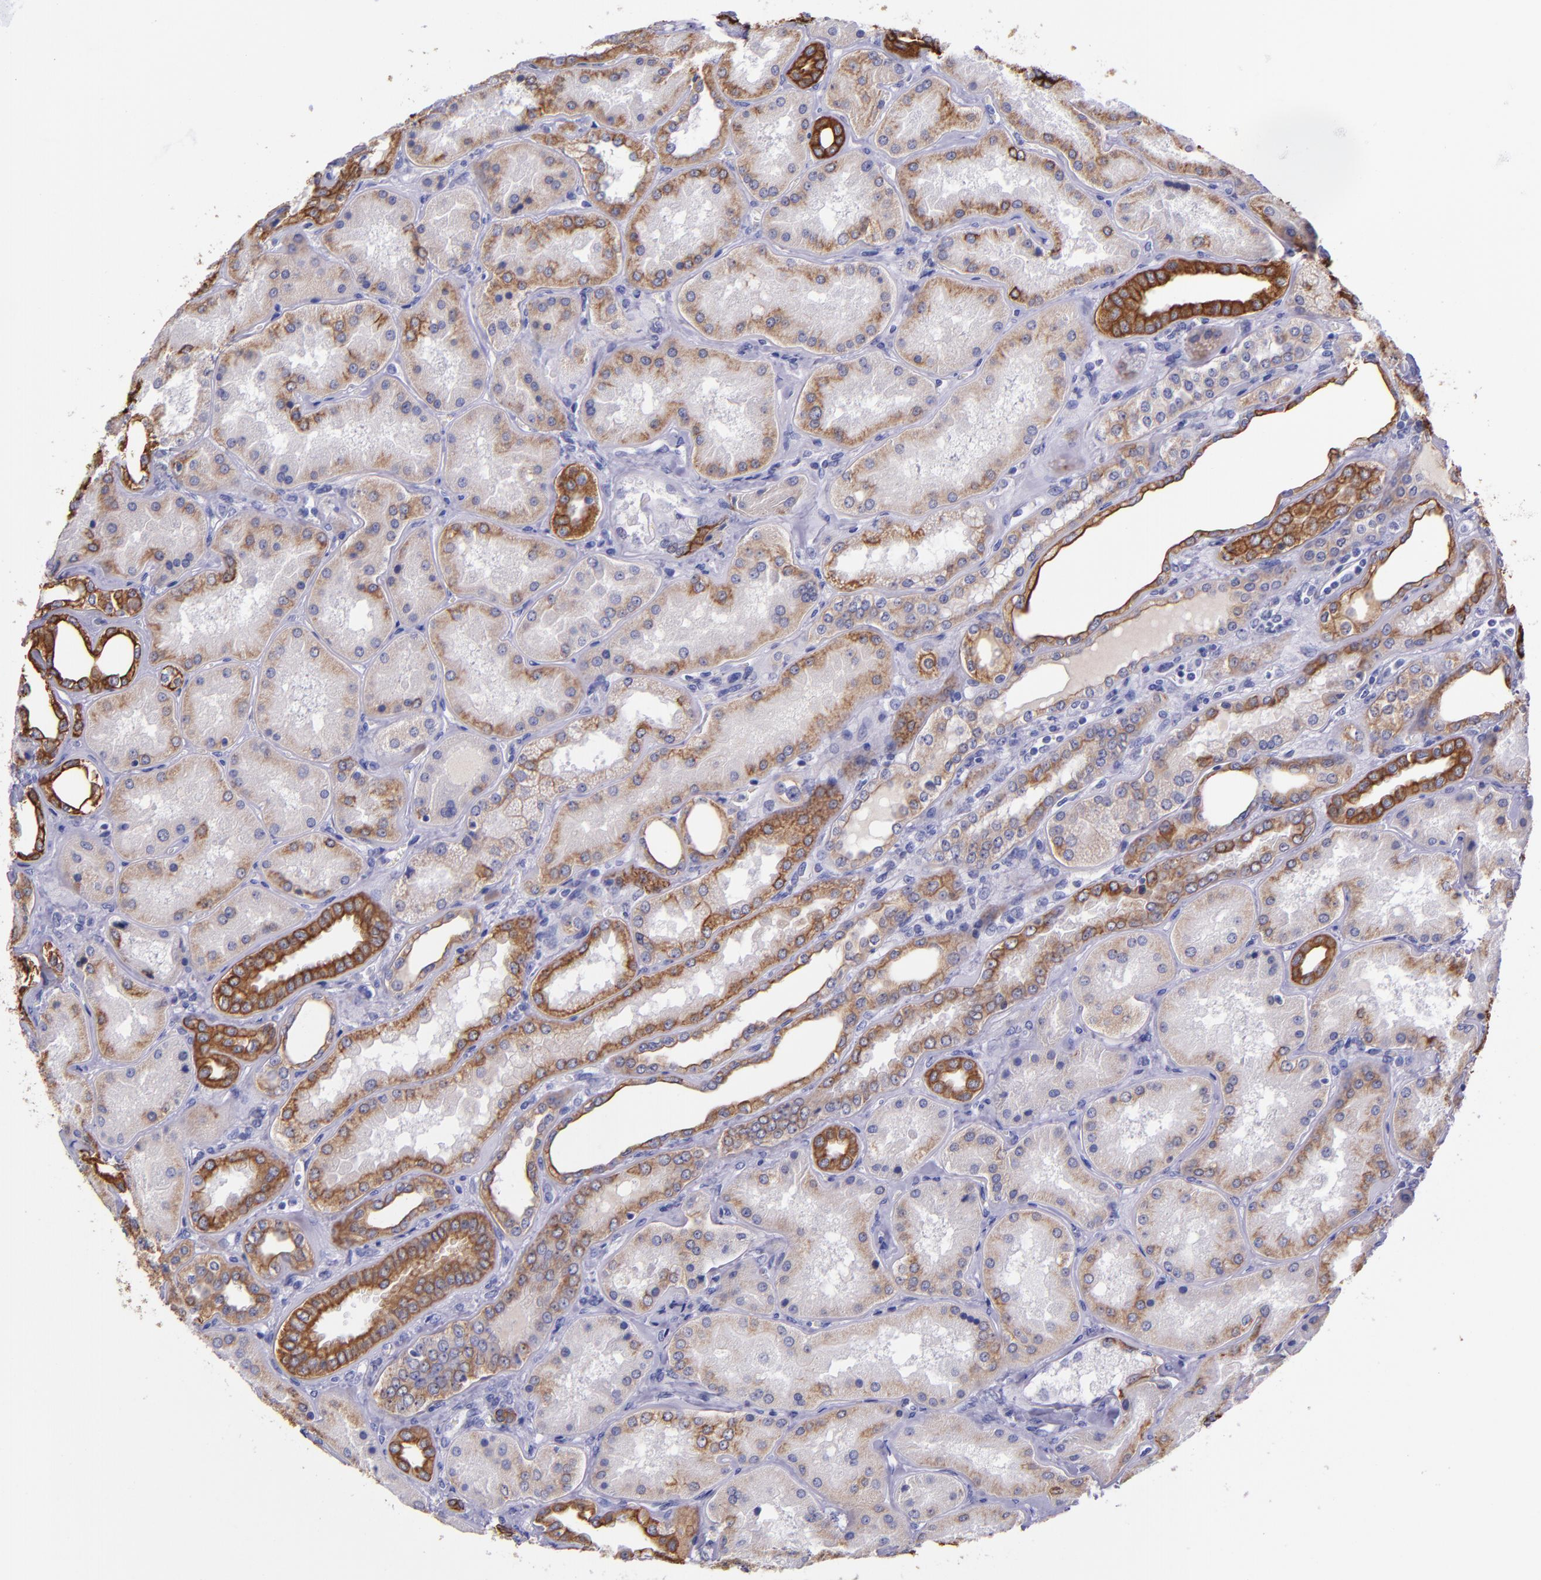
{"staining": {"intensity": "negative", "quantity": "none", "location": "none"}, "tissue": "kidney", "cell_type": "Cells in glomeruli", "image_type": "normal", "snomed": [{"axis": "morphology", "description": "Normal tissue, NOS"}, {"axis": "topography", "description": "Kidney"}], "caption": "An immunohistochemistry (IHC) image of unremarkable kidney is shown. There is no staining in cells in glomeruli of kidney.", "gene": "KRT4", "patient": {"sex": "female", "age": 56}}